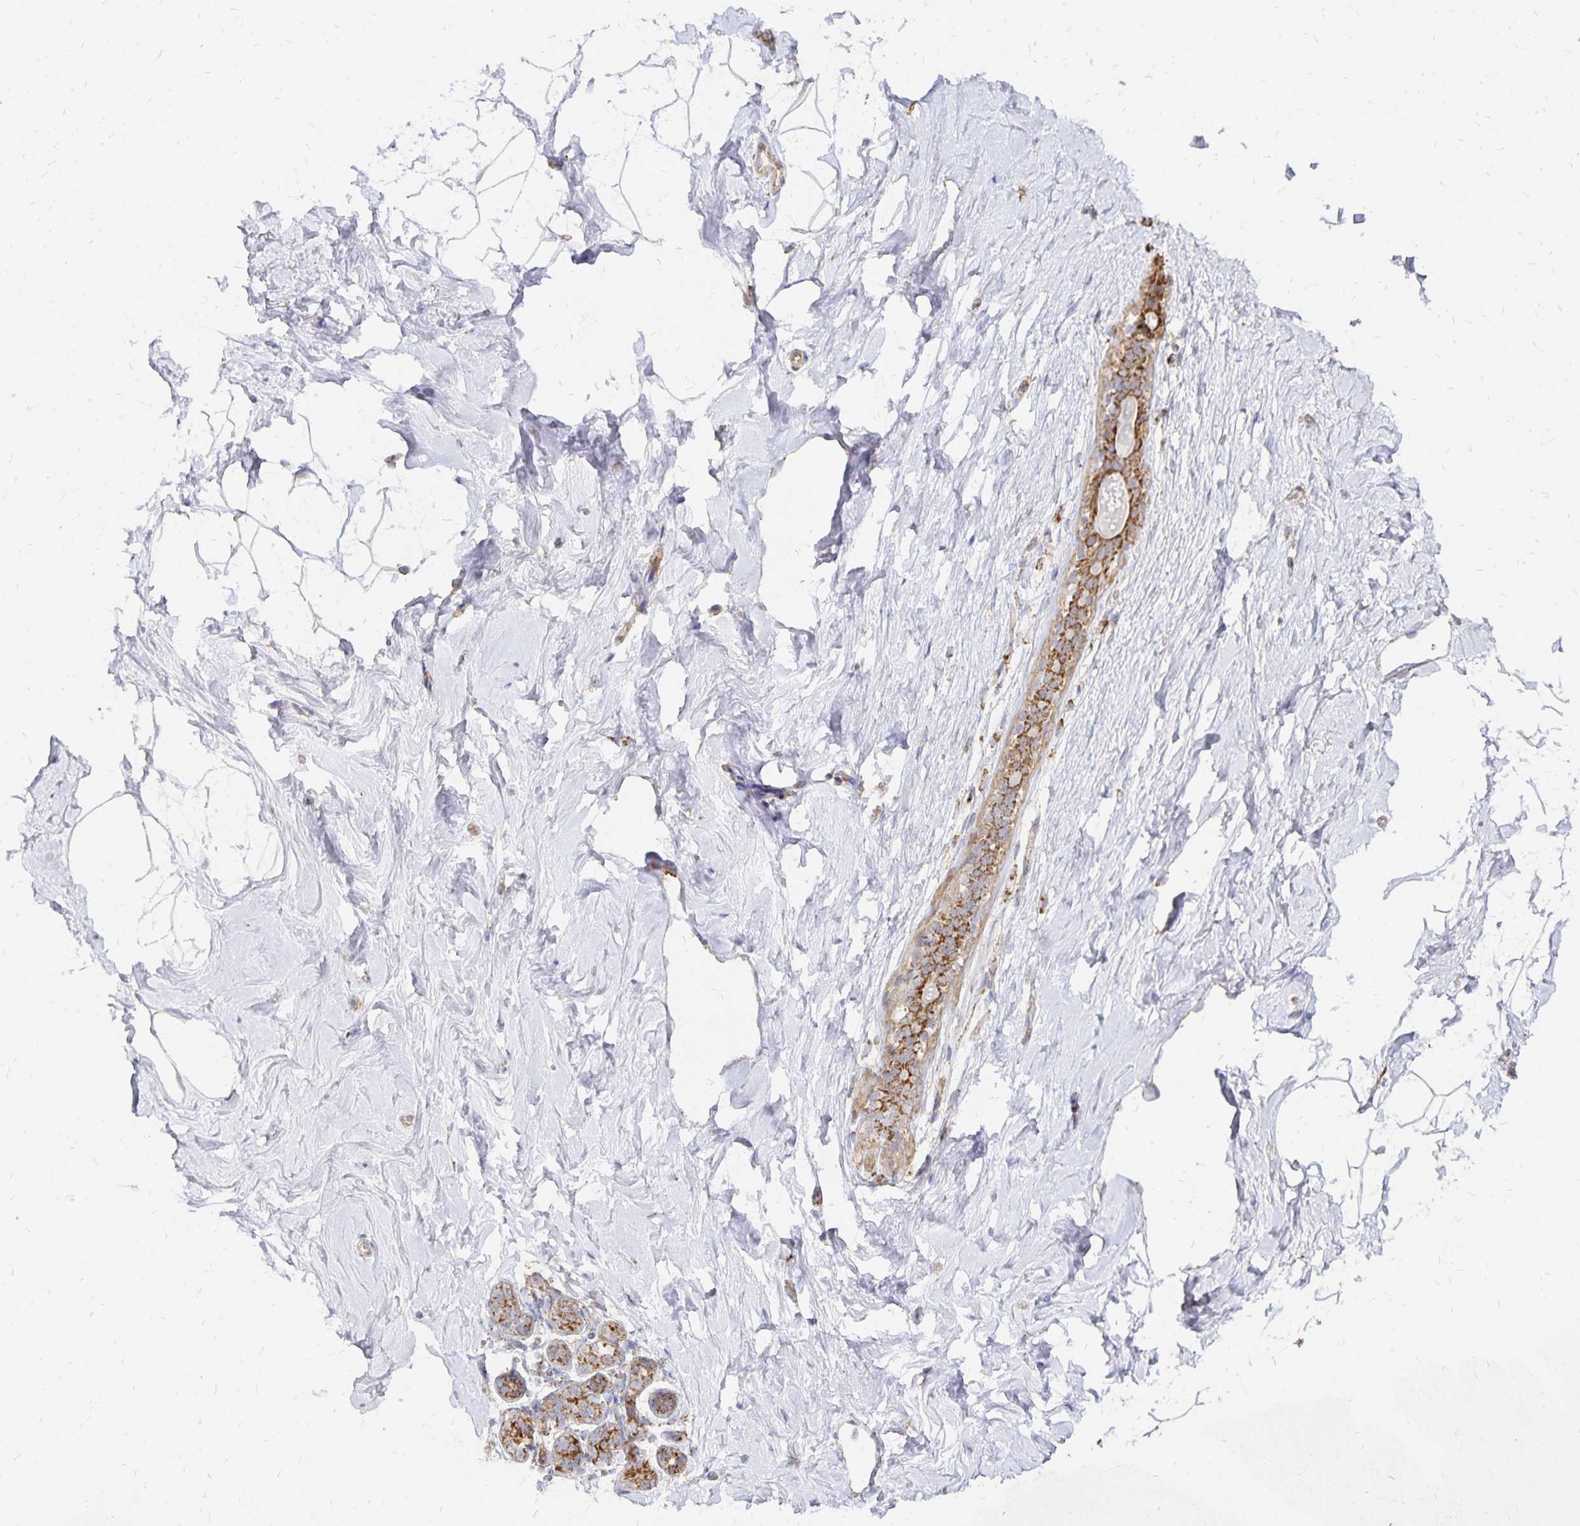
{"staining": {"intensity": "negative", "quantity": "none", "location": "none"}, "tissue": "breast", "cell_type": "Adipocytes", "image_type": "normal", "snomed": [{"axis": "morphology", "description": "Normal tissue, NOS"}, {"axis": "topography", "description": "Breast"}], "caption": "The histopathology image demonstrates no staining of adipocytes in benign breast.", "gene": "STOML2", "patient": {"sex": "female", "age": 32}}